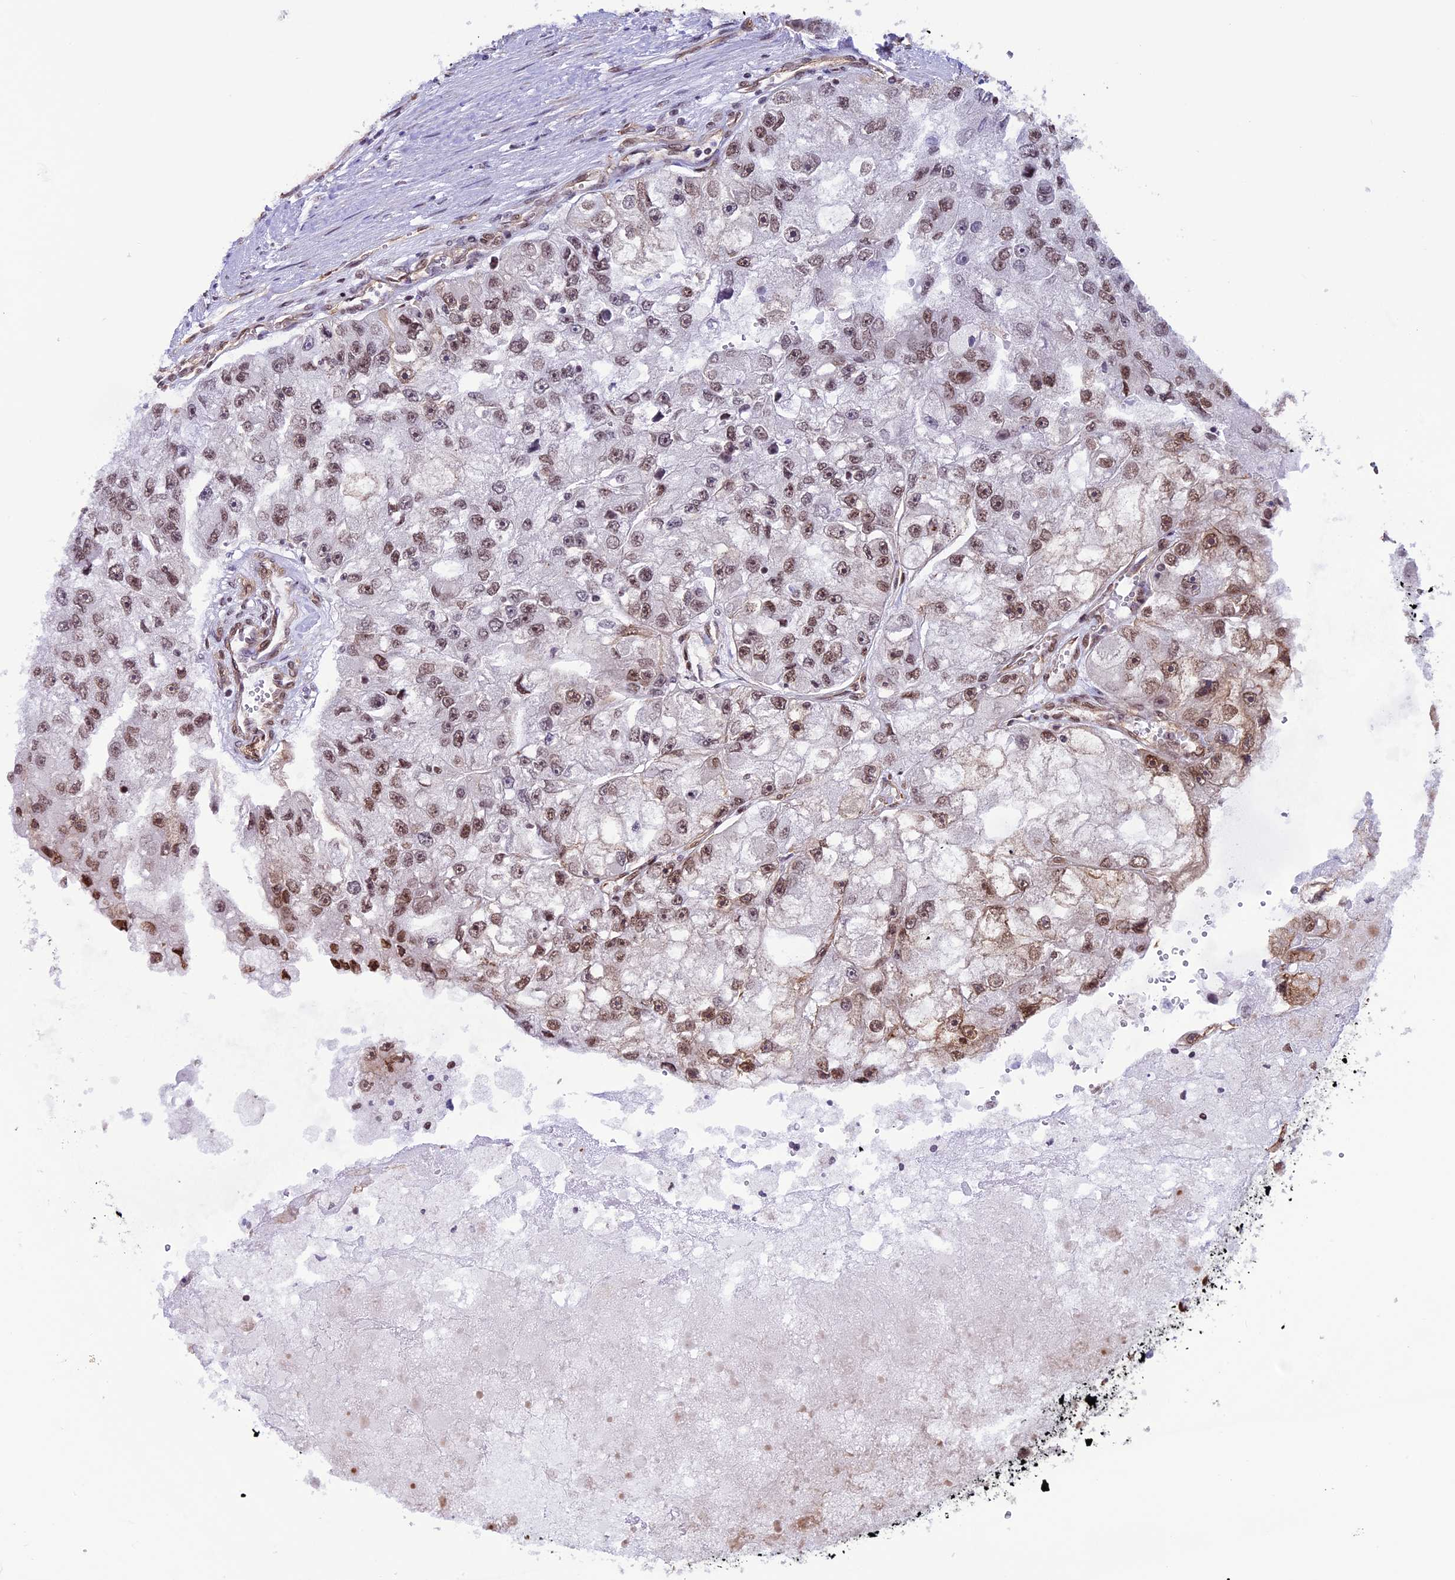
{"staining": {"intensity": "moderate", "quantity": ">75%", "location": "nuclear"}, "tissue": "renal cancer", "cell_type": "Tumor cells", "image_type": "cancer", "snomed": [{"axis": "morphology", "description": "Adenocarcinoma, NOS"}, {"axis": "topography", "description": "Kidney"}], "caption": "Immunohistochemical staining of renal cancer (adenocarcinoma) displays moderate nuclear protein positivity in approximately >75% of tumor cells.", "gene": "MPHOSPH8", "patient": {"sex": "male", "age": 63}}